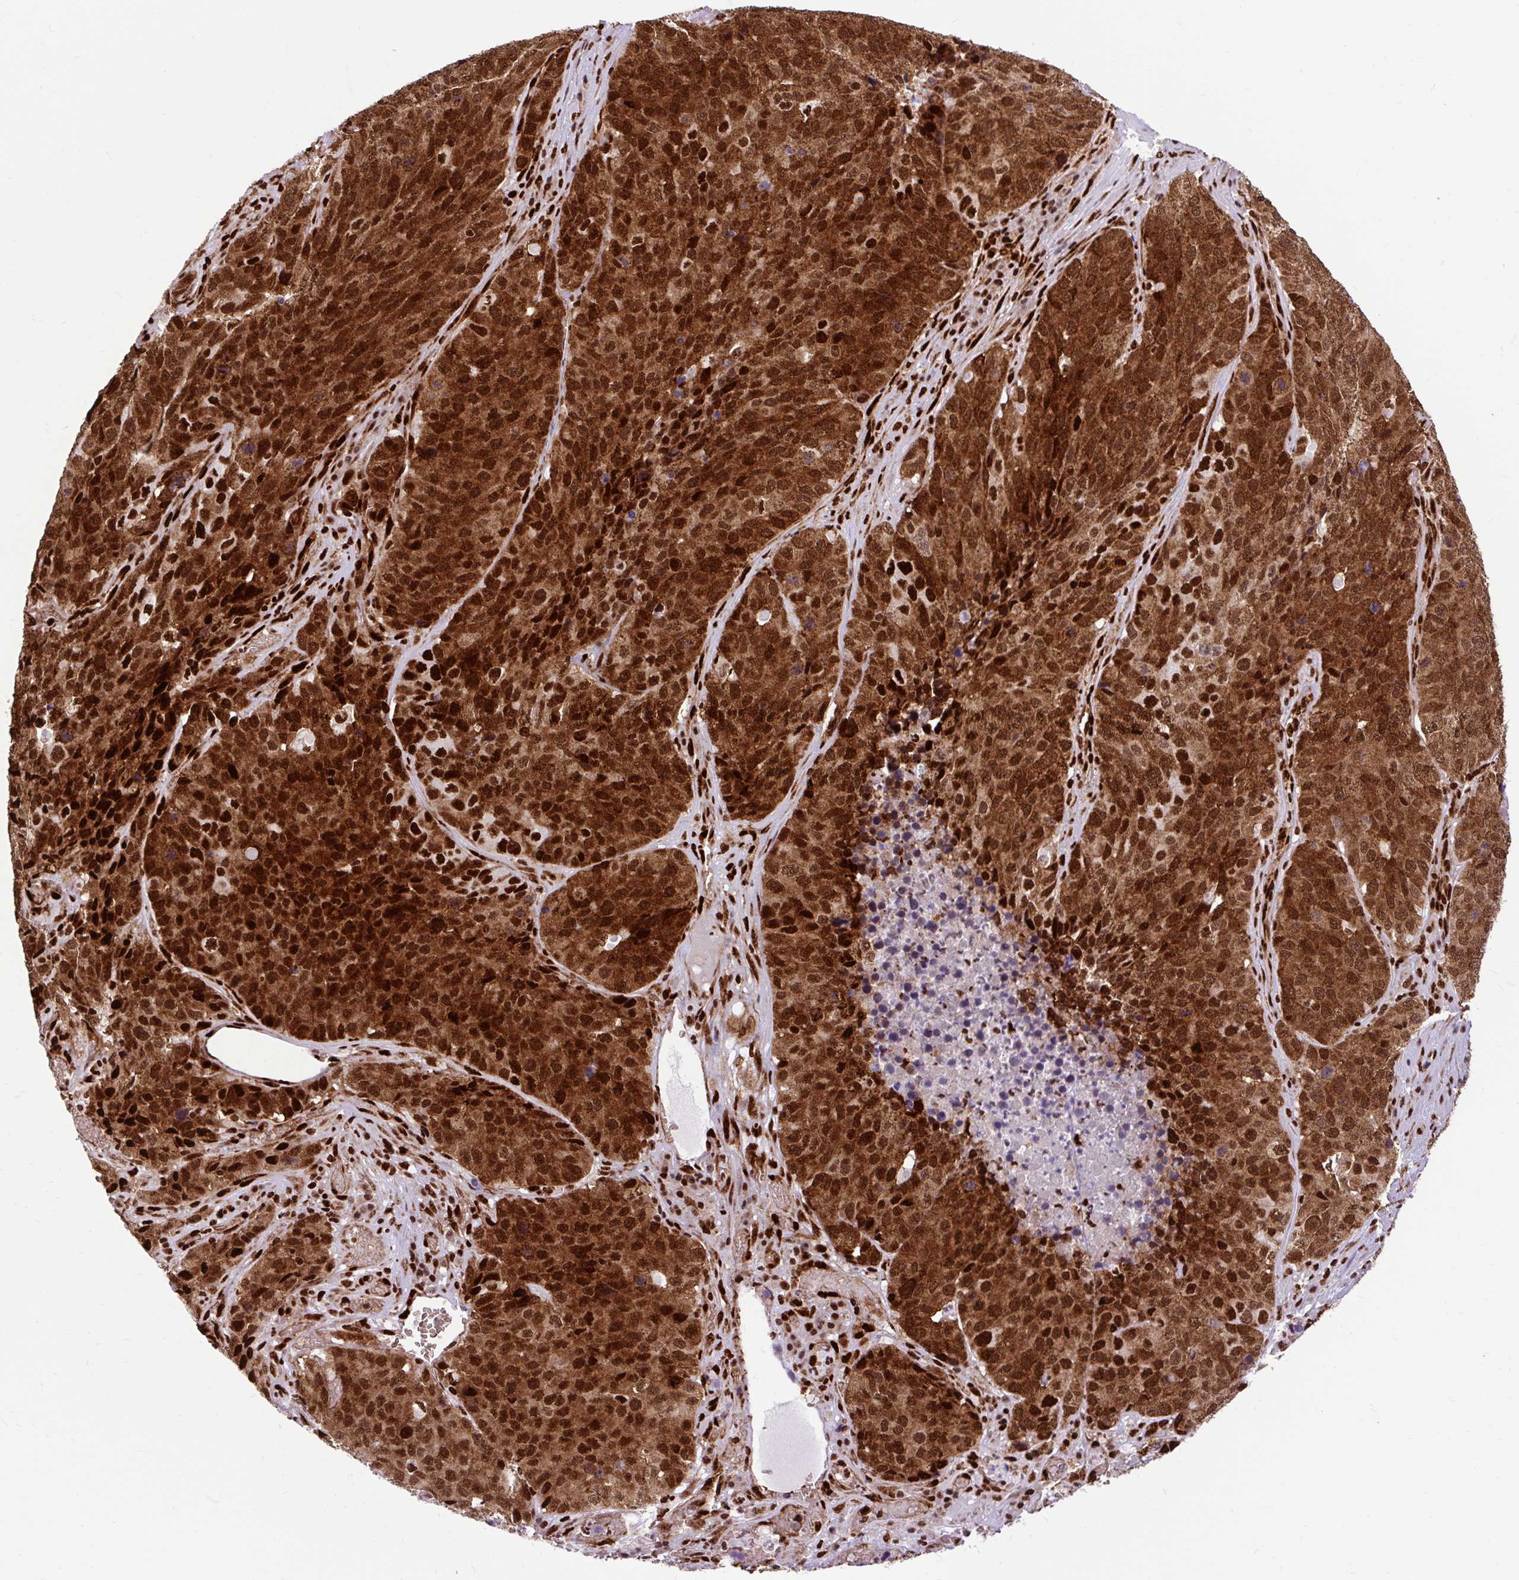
{"staining": {"intensity": "strong", "quantity": ">75%", "location": "cytoplasmic/membranous,nuclear"}, "tissue": "stomach cancer", "cell_type": "Tumor cells", "image_type": "cancer", "snomed": [{"axis": "morphology", "description": "Adenocarcinoma, NOS"}, {"axis": "topography", "description": "Stomach"}], "caption": "About >75% of tumor cells in stomach cancer display strong cytoplasmic/membranous and nuclear protein expression as visualized by brown immunohistochemical staining.", "gene": "FUS", "patient": {"sex": "male", "age": 71}}